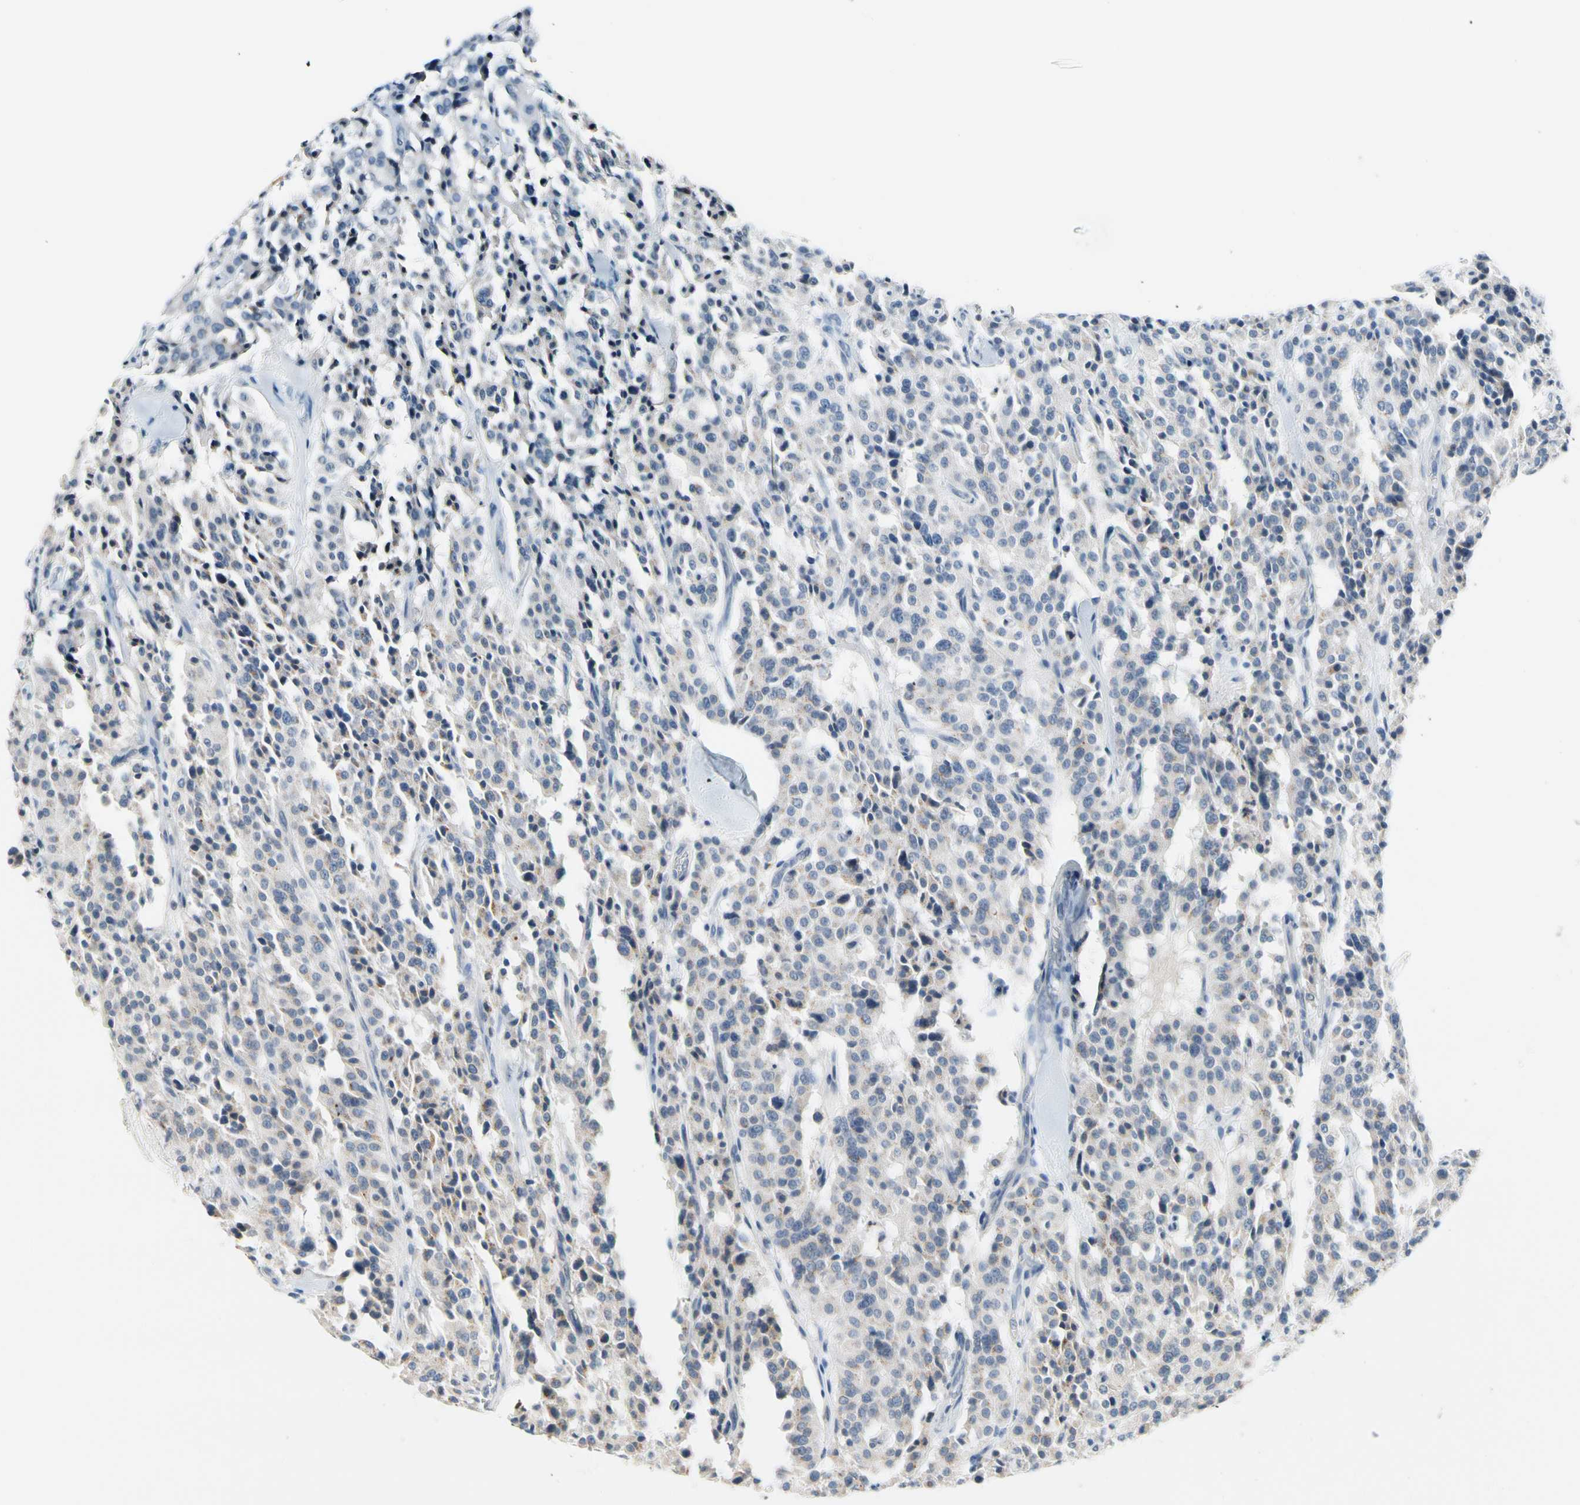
{"staining": {"intensity": "negative", "quantity": "none", "location": "none"}, "tissue": "carcinoid", "cell_type": "Tumor cells", "image_type": "cancer", "snomed": [{"axis": "morphology", "description": "Carcinoid, malignant, NOS"}, {"axis": "topography", "description": "Lung"}], "caption": "A photomicrograph of carcinoid (malignant) stained for a protein exhibits no brown staining in tumor cells. (IHC, brightfield microscopy, high magnification).", "gene": "CNDP1", "patient": {"sex": "male", "age": 30}}